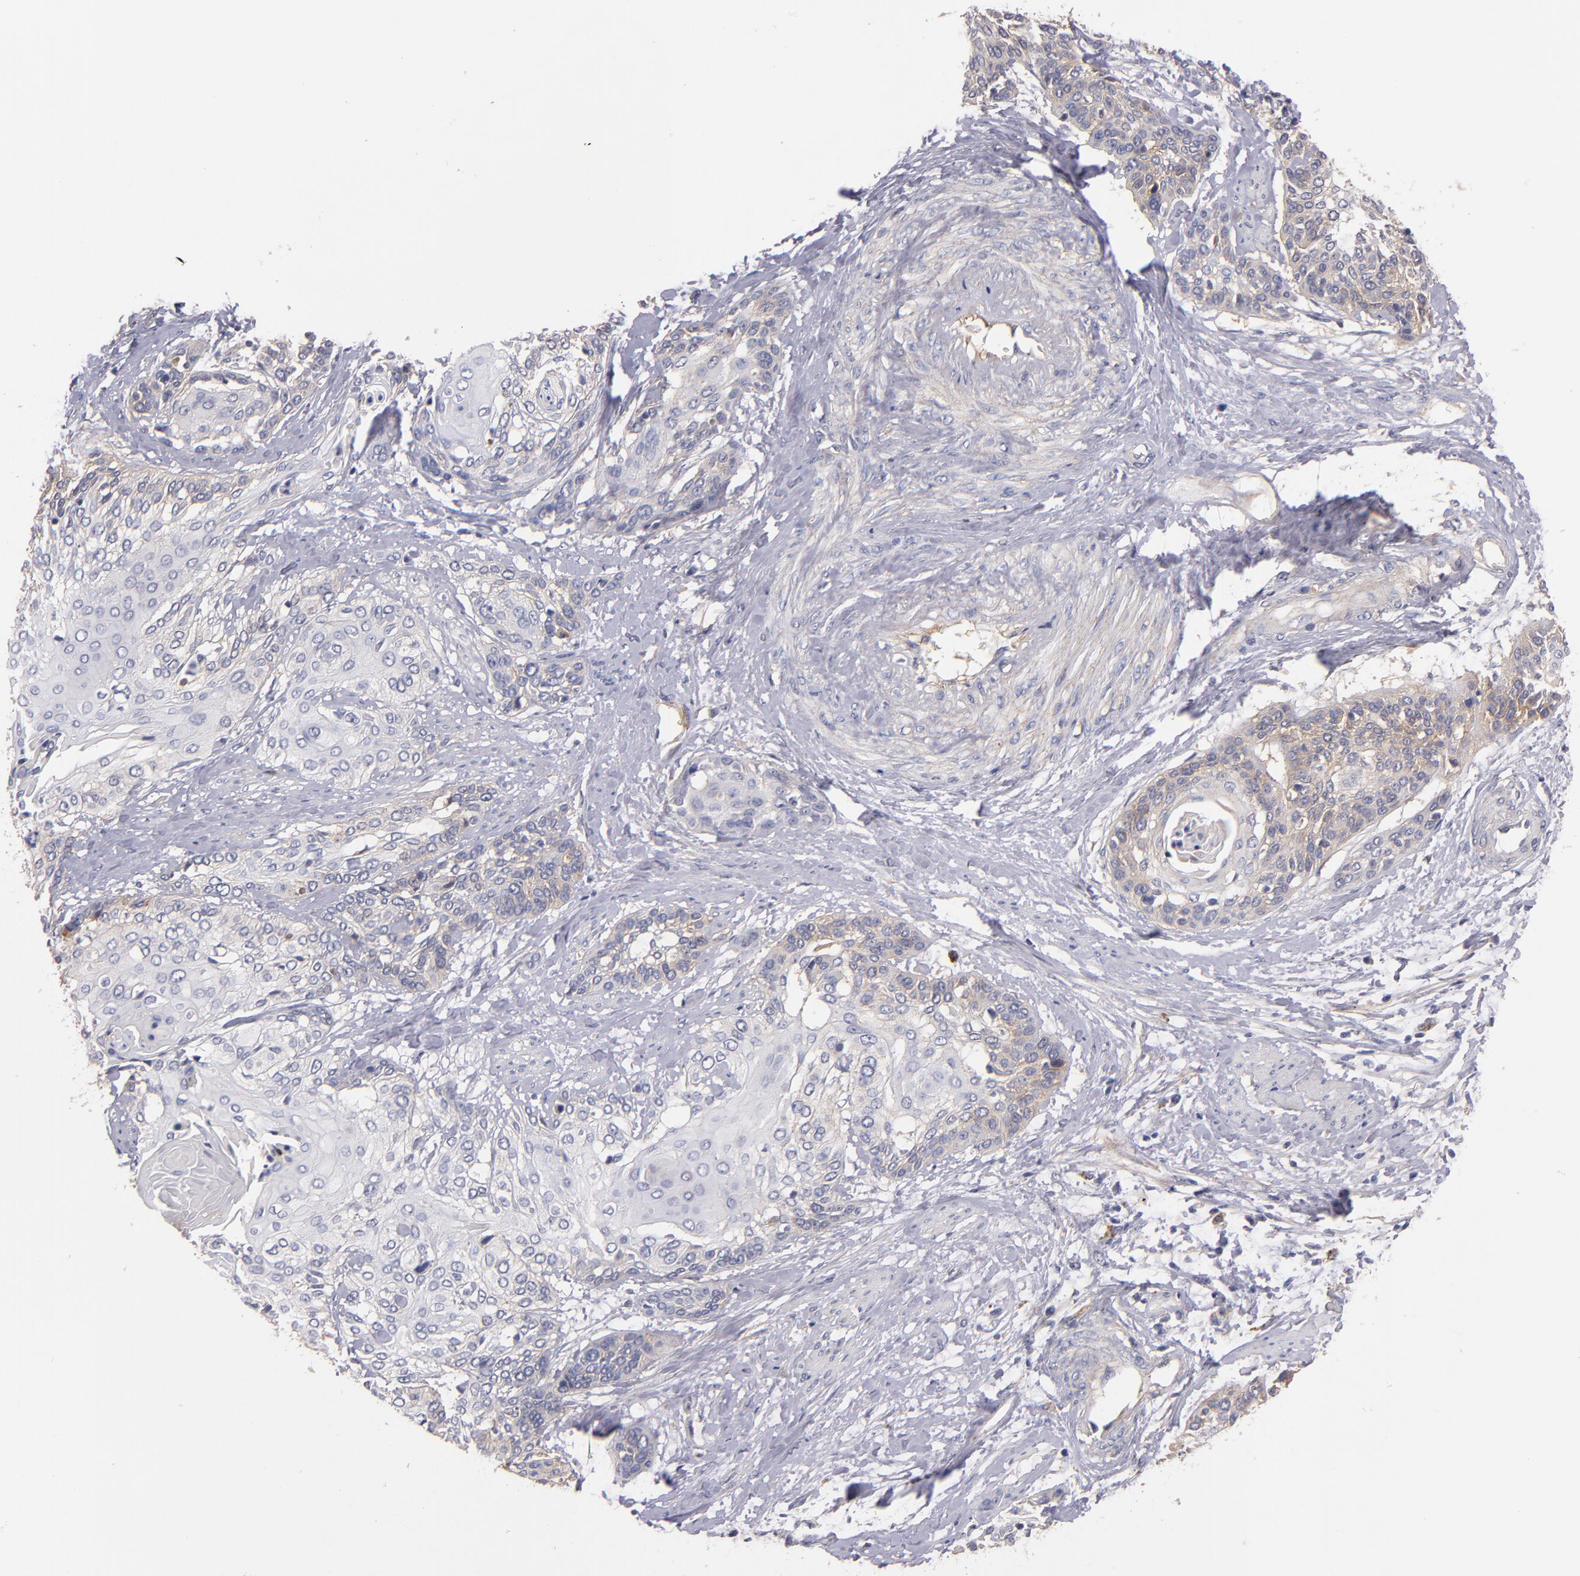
{"staining": {"intensity": "weak", "quantity": "<25%", "location": "cytoplasmic/membranous"}, "tissue": "cervical cancer", "cell_type": "Tumor cells", "image_type": "cancer", "snomed": [{"axis": "morphology", "description": "Squamous cell carcinoma, NOS"}, {"axis": "topography", "description": "Cervix"}], "caption": "An immunohistochemistry photomicrograph of cervical squamous cell carcinoma is shown. There is no staining in tumor cells of cervical squamous cell carcinoma. (DAB (3,3'-diaminobenzidine) IHC, high magnification).", "gene": "PLSCR4", "patient": {"sex": "female", "age": 57}}